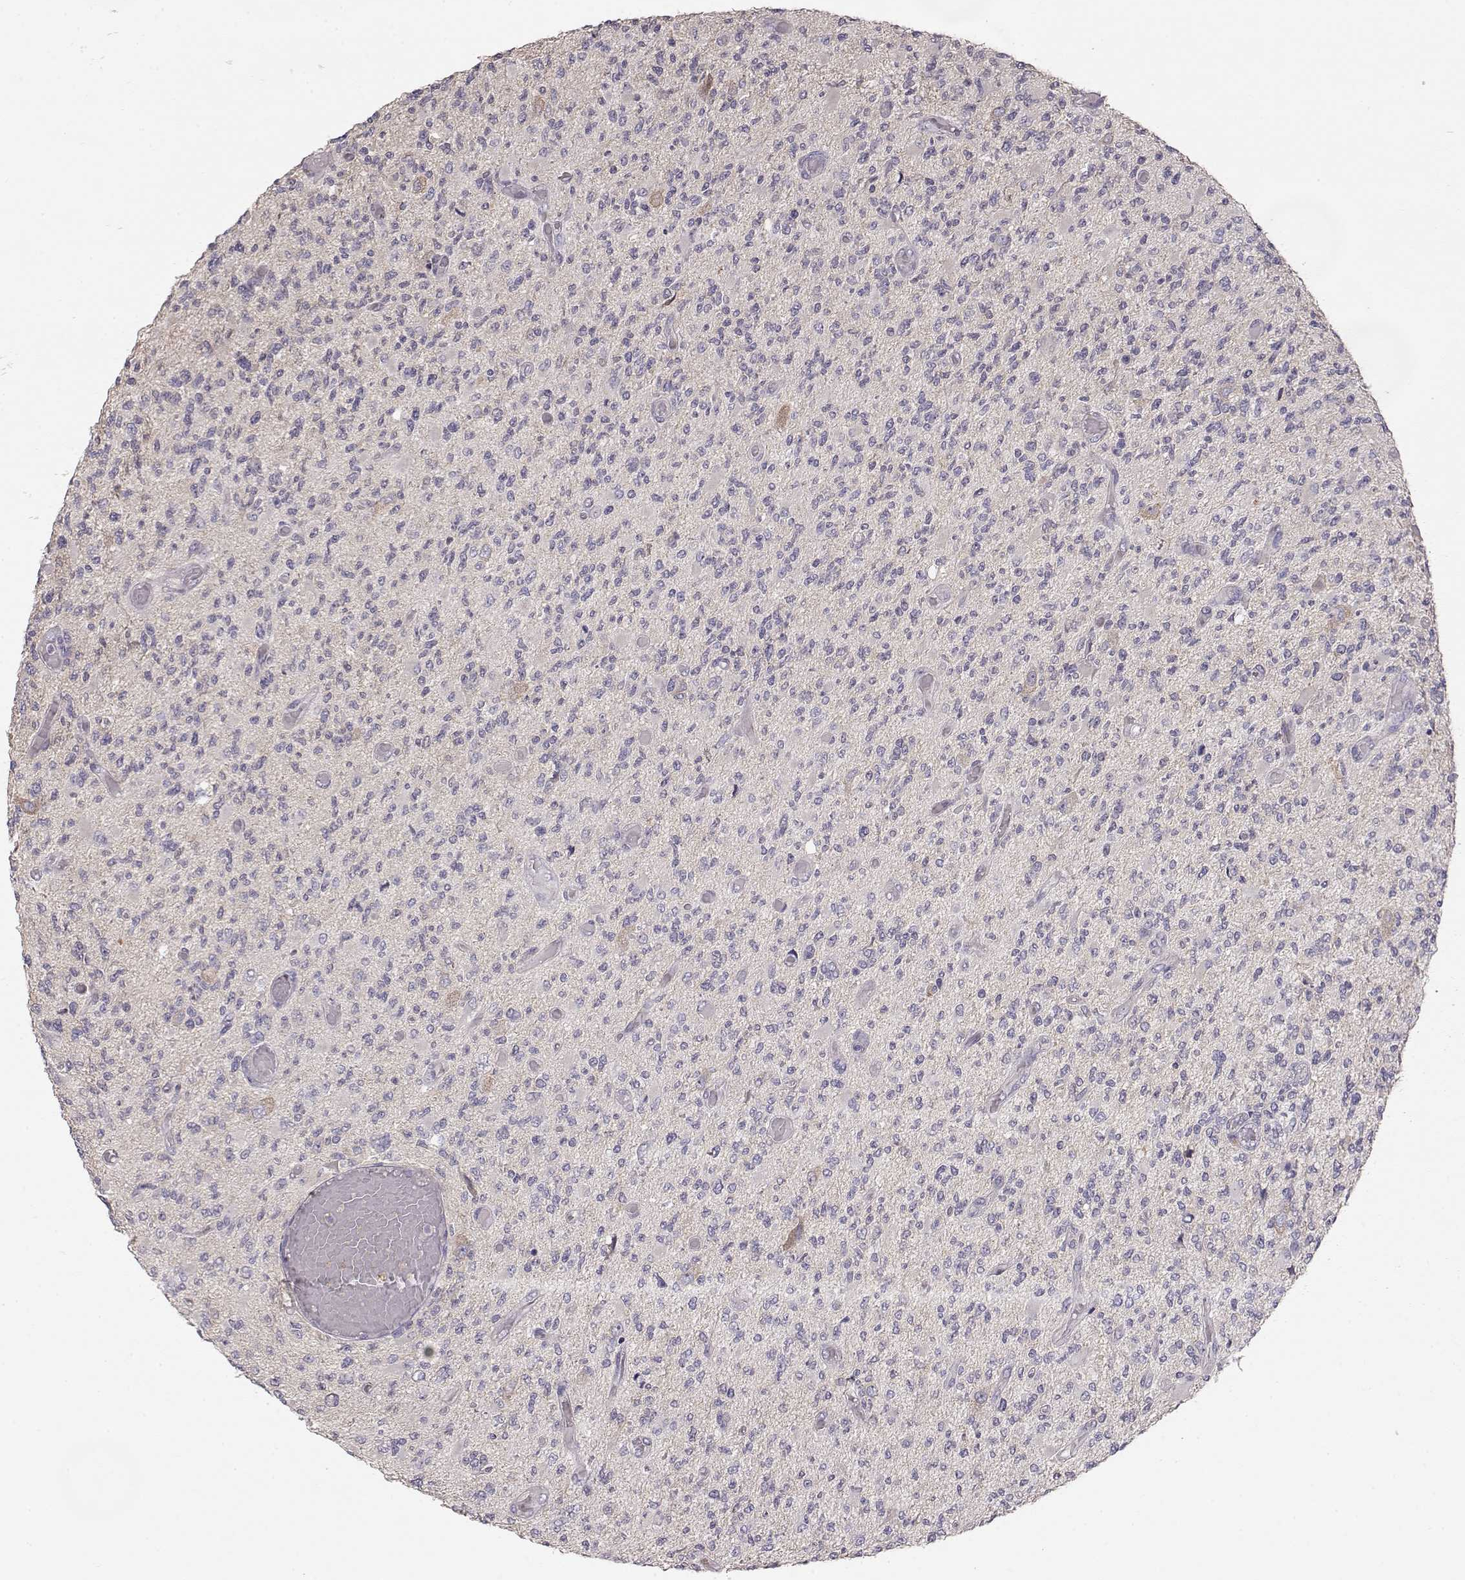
{"staining": {"intensity": "negative", "quantity": "none", "location": "none"}, "tissue": "glioma", "cell_type": "Tumor cells", "image_type": "cancer", "snomed": [{"axis": "morphology", "description": "Glioma, malignant, High grade"}, {"axis": "topography", "description": "Brain"}], "caption": "Immunohistochemistry of human malignant glioma (high-grade) shows no positivity in tumor cells.", "gene": "ARHGAP8", "patient": {"sex": "female", "age": 63}}